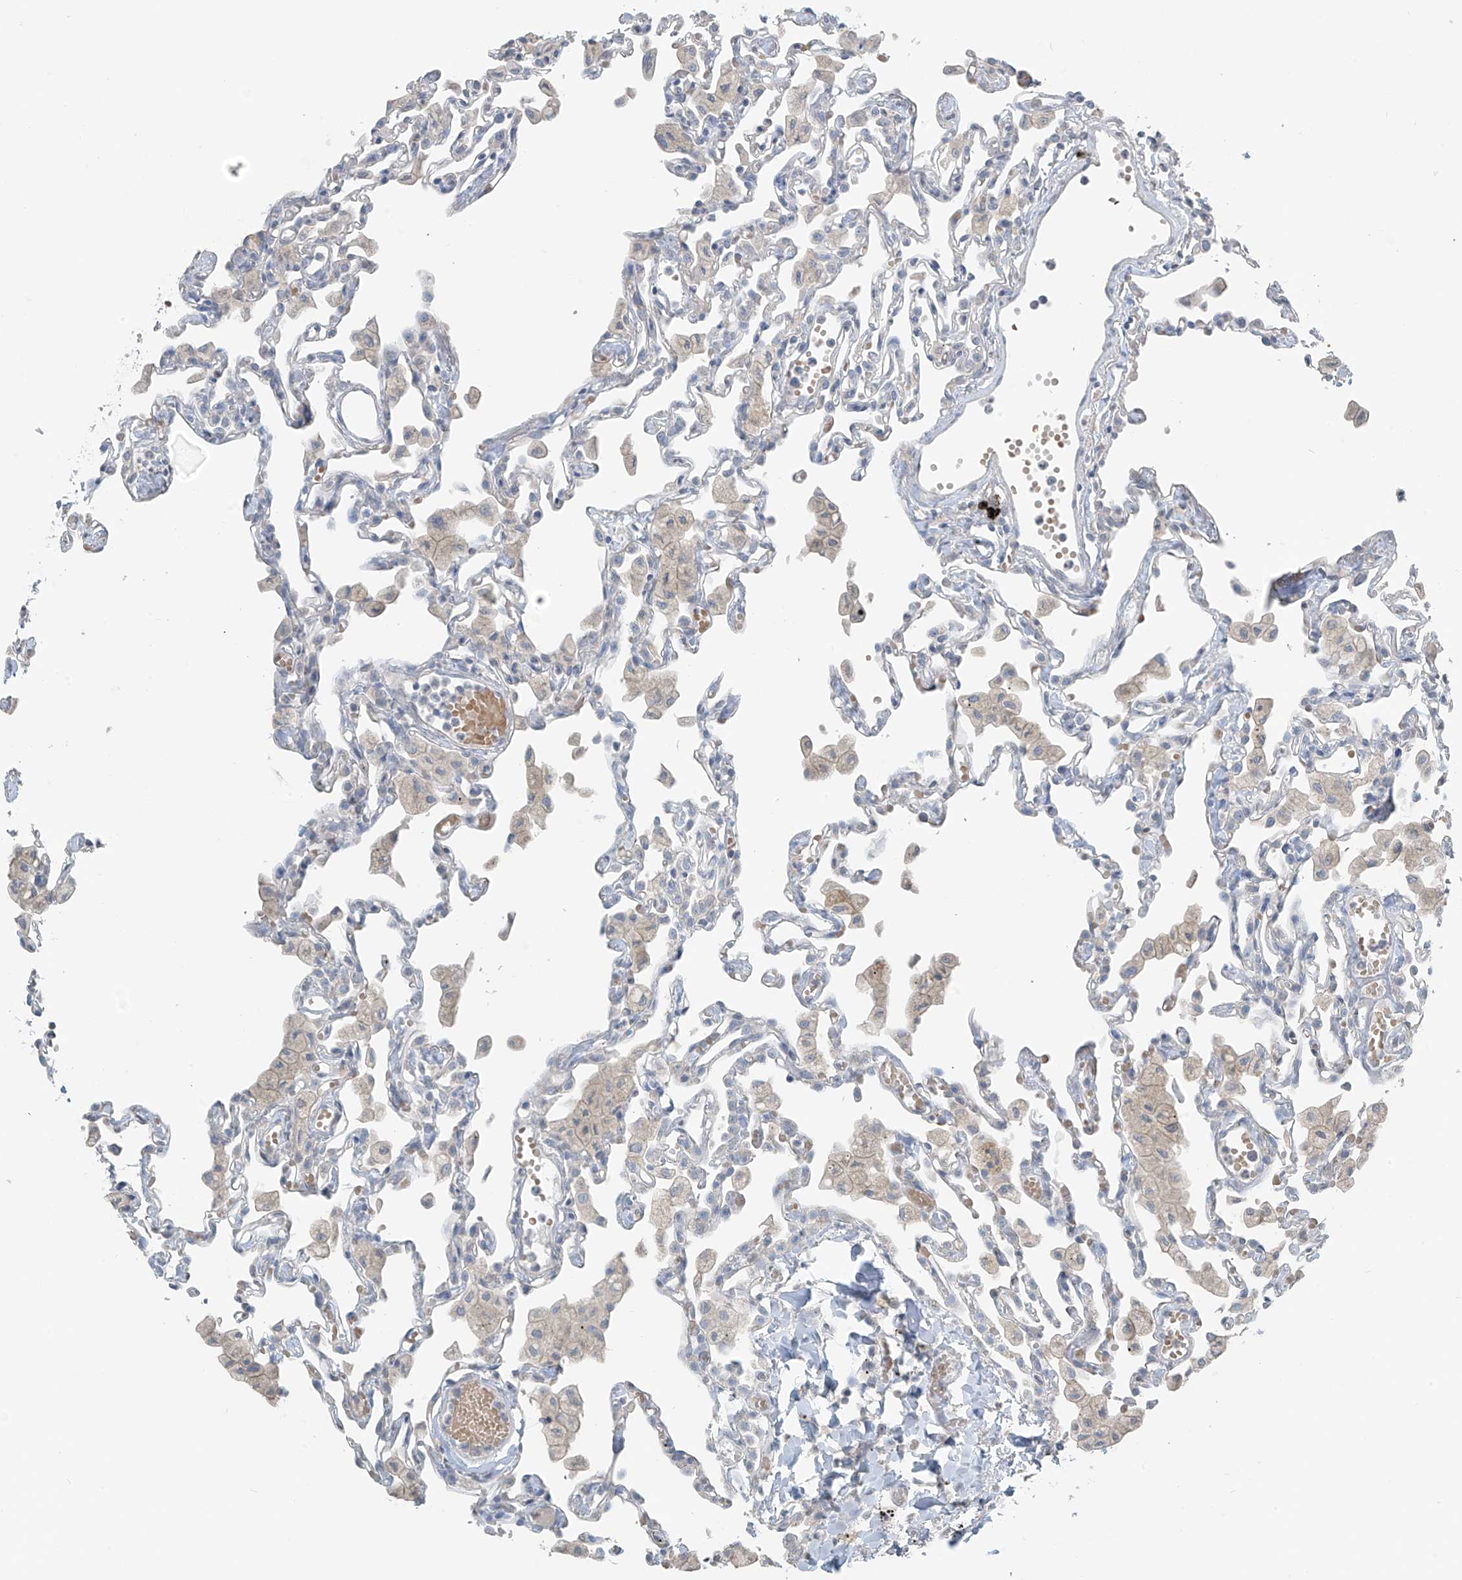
{"staining": {"intensity": "negative", "quantity": "none", "location": "none"}, "tissue": "lung", "cell_type": "Alveolar cells", "image_type": "normal", "snomed": [{"axis": "morphology", "description": "Normal tissue, NOS"}, {"axis": "topography", "description": "Bronchus"}, {"axis": "topography", "description": "Lung"}], "caption": "Alveolar cells show no significant positivity in benign lung. The staining was performed using DAB to visualize the protein expression in brown, while the nuclei were stained in blue with hematoxylin (Magnification: 20x).", "gene": "HOXA11", "patient": {"sex": "female", "age": 49}}